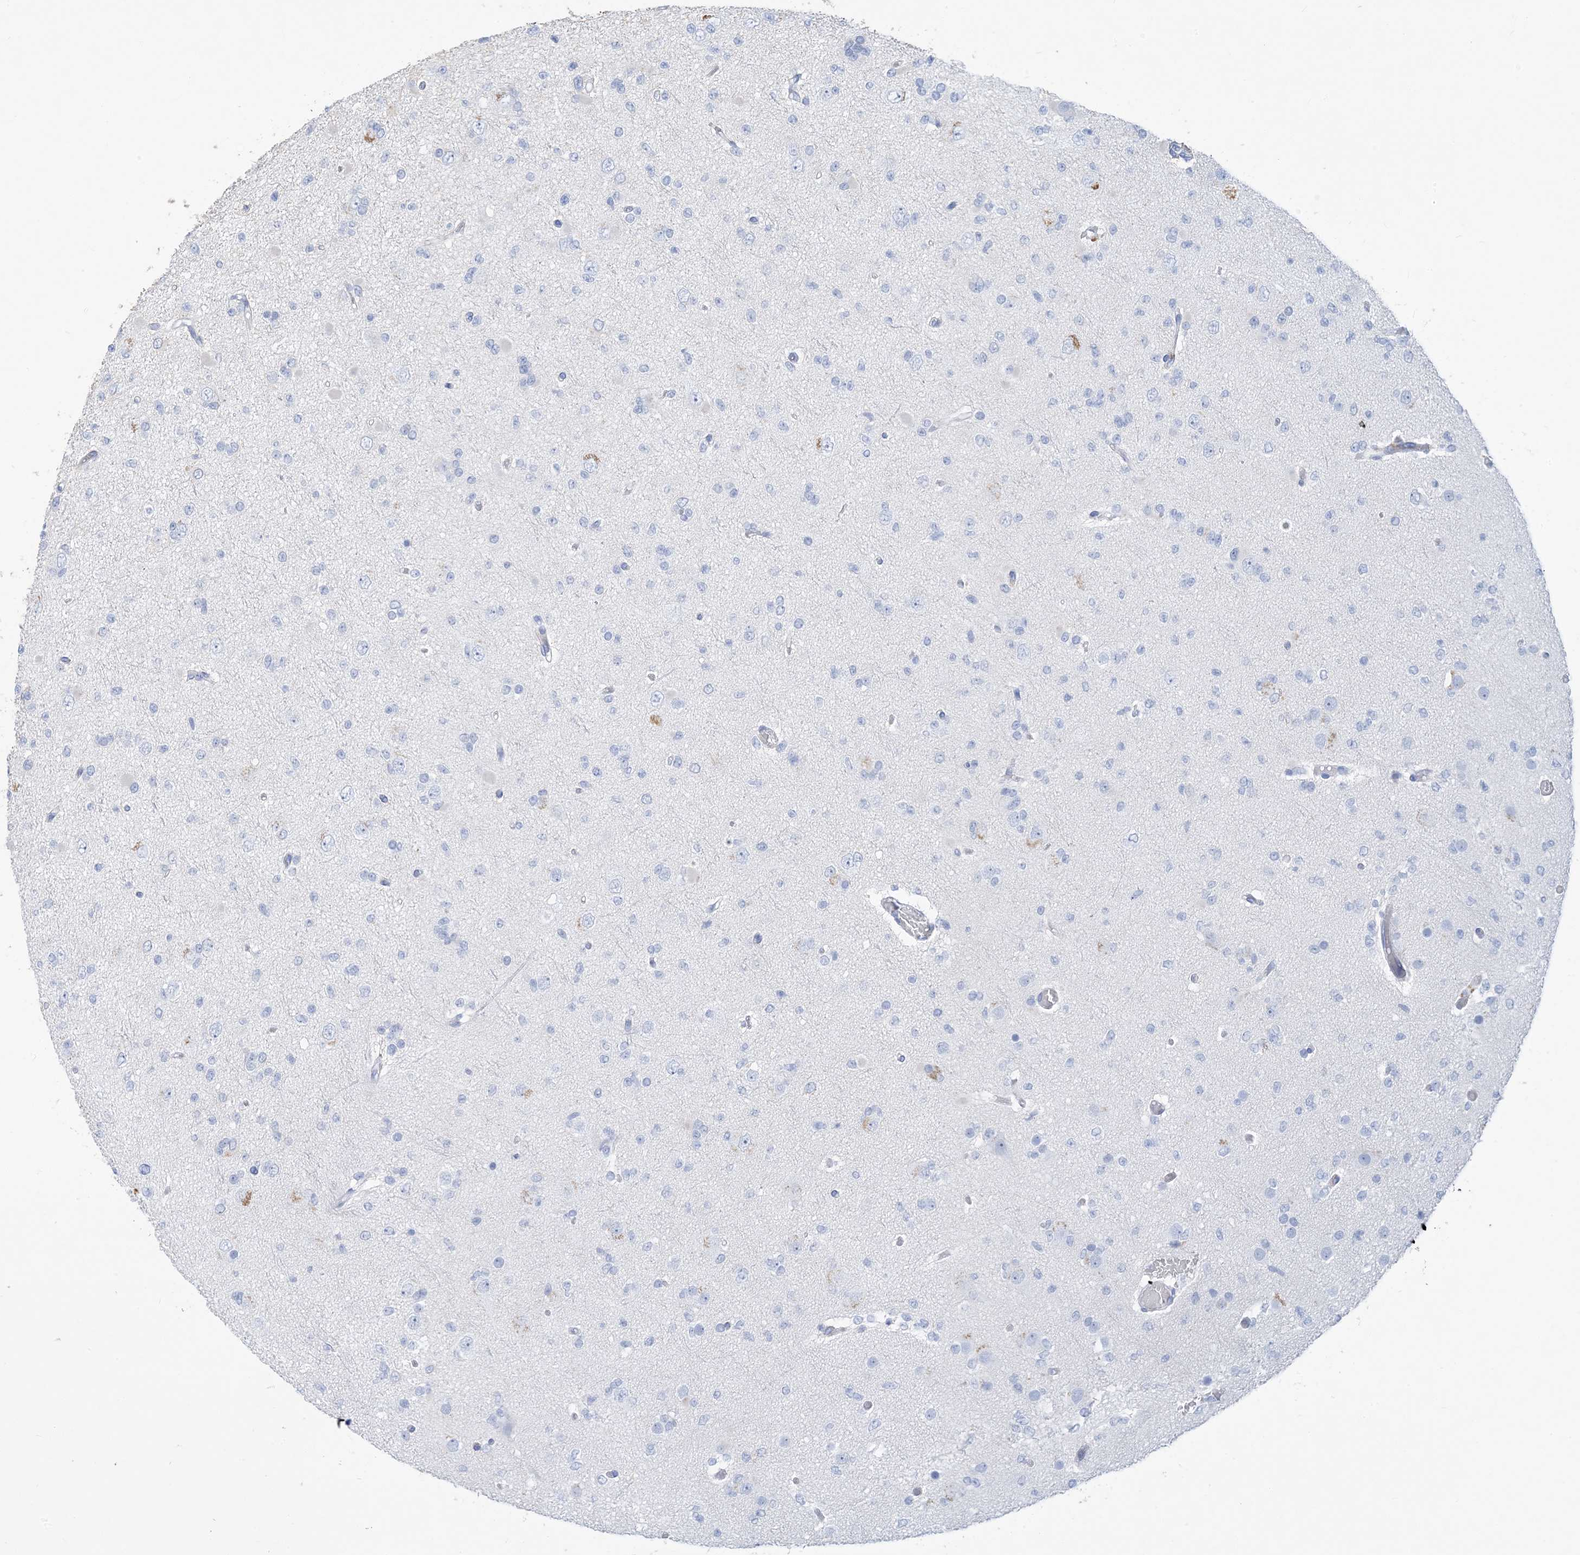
{"staining": {"intensity": "negative", "quantity": "none", "location": "none"}, "tissue": "glioma", "cell_type": "Tumor cells", "image_type": "cancer", "snomed": [{"axis": "morphology", "description": "Glioma, malignant, Low grade"}, {"axis": "topography", "description": "Brain"}], "caption": "Glioma stained for a protein using immunohistochemistry exhibits no positivity tumor cells.", "gene": "SH3YL1", "patient": {"sex": "female", "age": 22}}